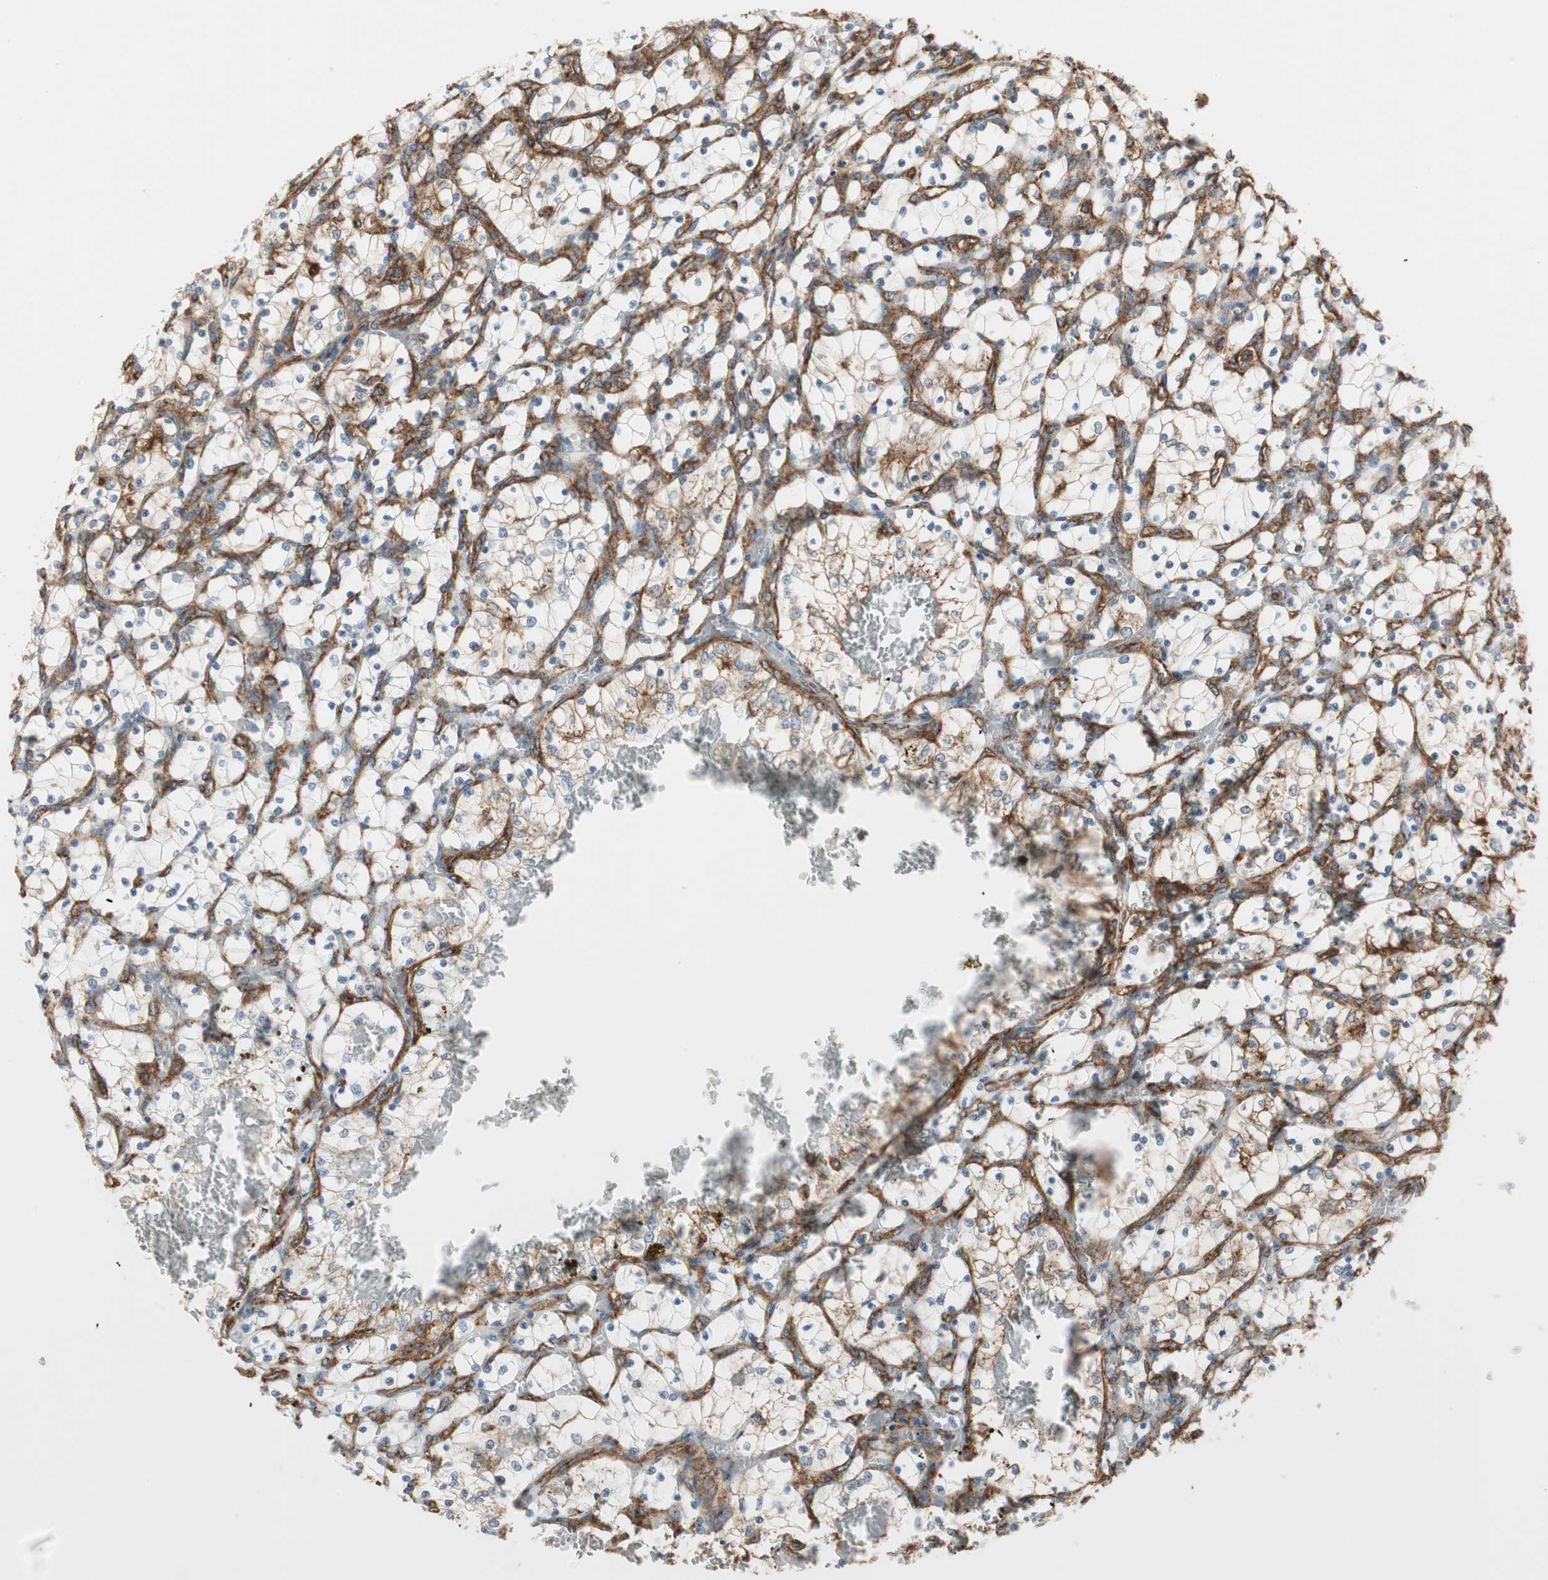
{"staining": {"intensity": "moderate", "quantity": "25%-75%", "location": "cytoplasmic/membranous"}, "tissue": "renal cancer", "cell_type": "Tumor cells", "image_type": "cancer", "snomed": [{"axis": "morphology", "description": "Adenocarcinoma, NOS"}, {"axis": "topography", "description": "Kidney"}], "caption": "Renal cancer tissue reveals moderate cytoplasmic/membranous staining in approximately 25%-75% of tumor cells, visualized by immunohistochemistry.", "gene": "H6PD", "patient": {"sex": "female", "age": 69}}